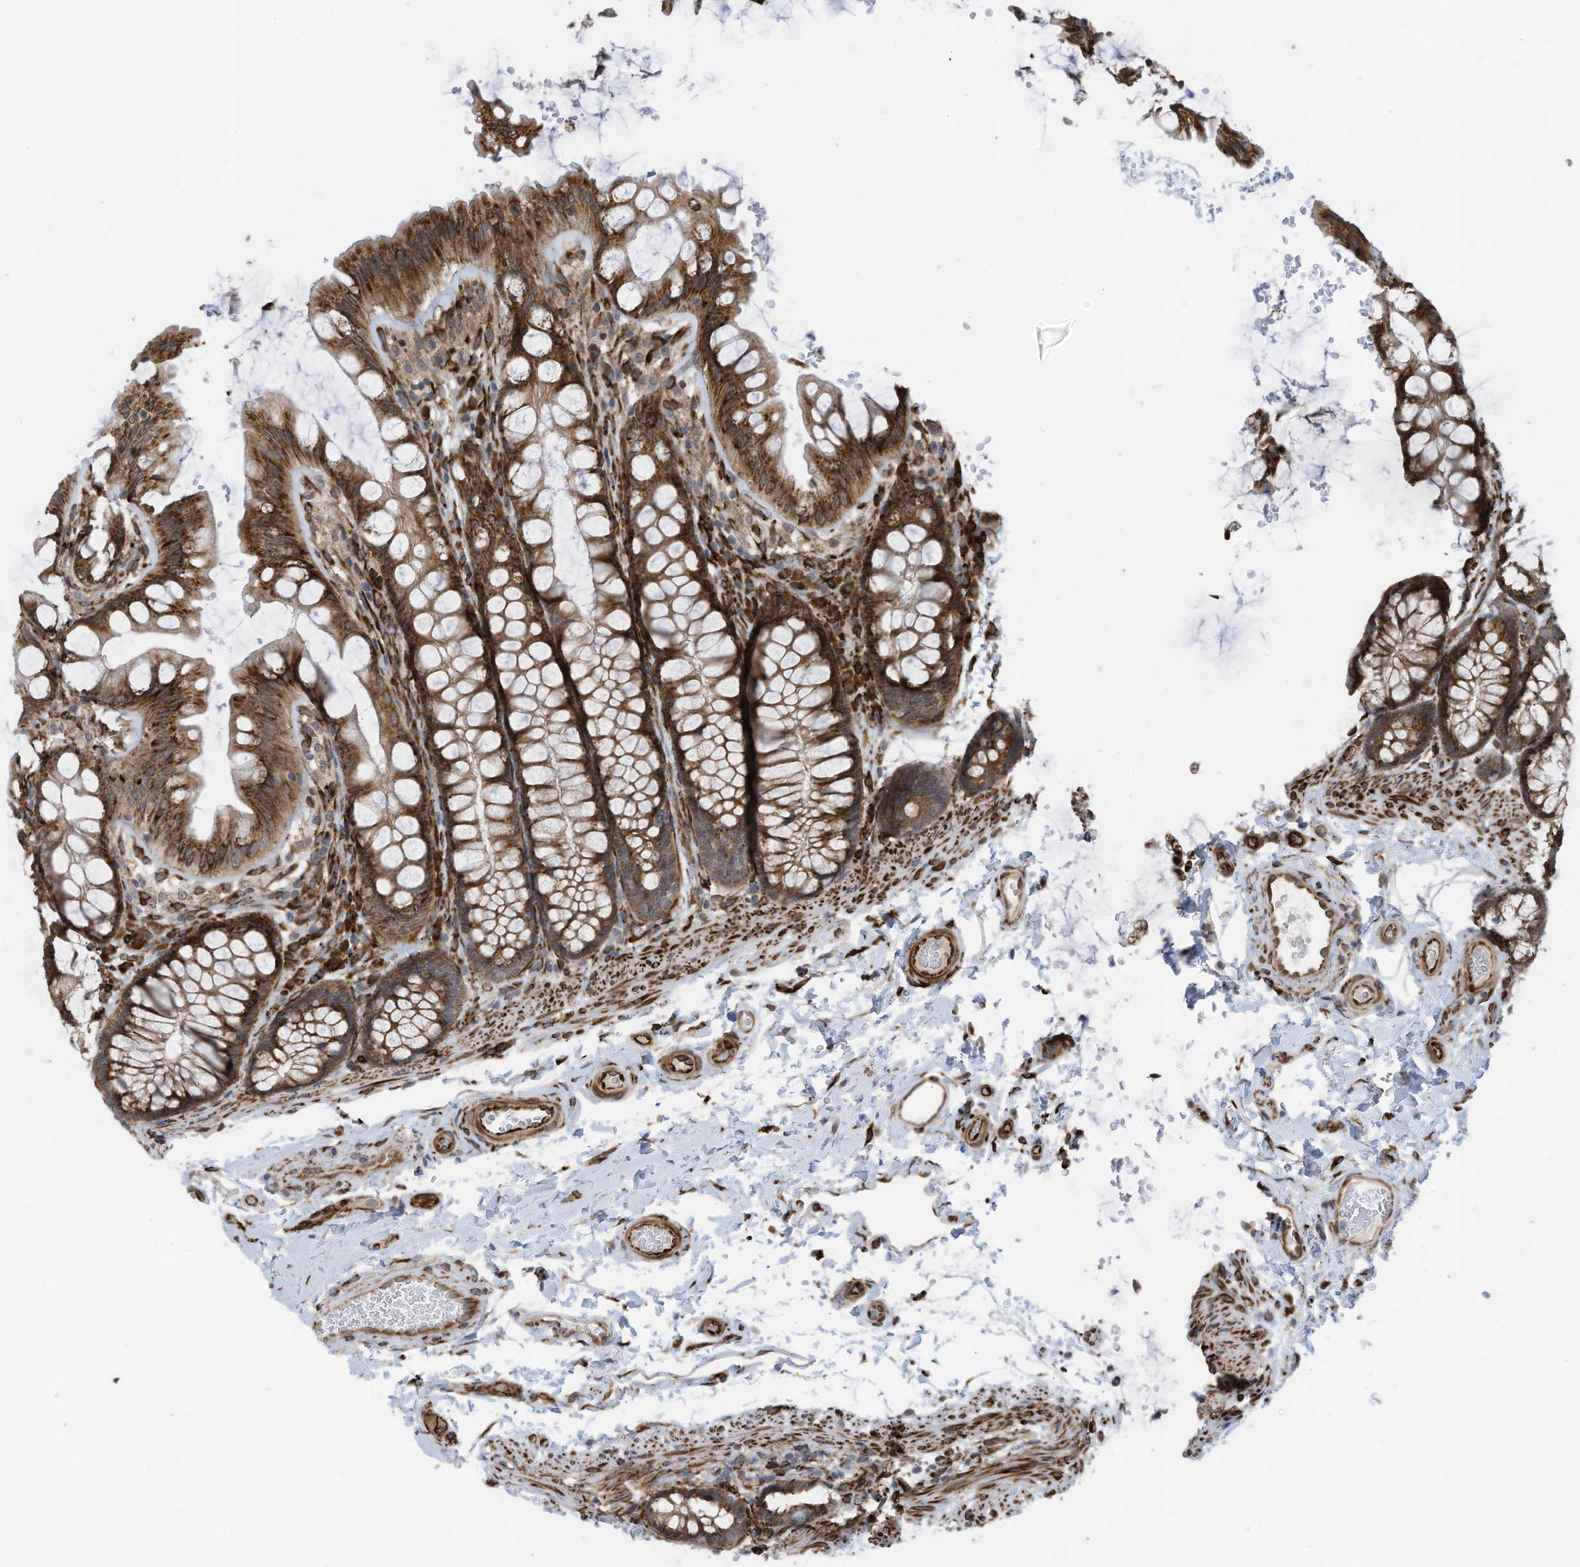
{"staining": {"intensity": "strong", "quantity": ">75%", "location": "cytoplasmic/membranous"}, "tissue": "colon", "cell_type": "Endothelial cells", "image_type": "normal", "snomed": [{"axis": "morphology", "description": "Normal tissue, NOS"}, {"axis": "topography", "description": "Colon"}], "caption": "IHC image of unremarkable human colon stained for a protein (brown), which displays high levels of strong cytoplasmic/membranous positivity in about >75% of endothelial cells.", "gene": "ZBTB45", "patient": {"sex": "male", "age": 47}}